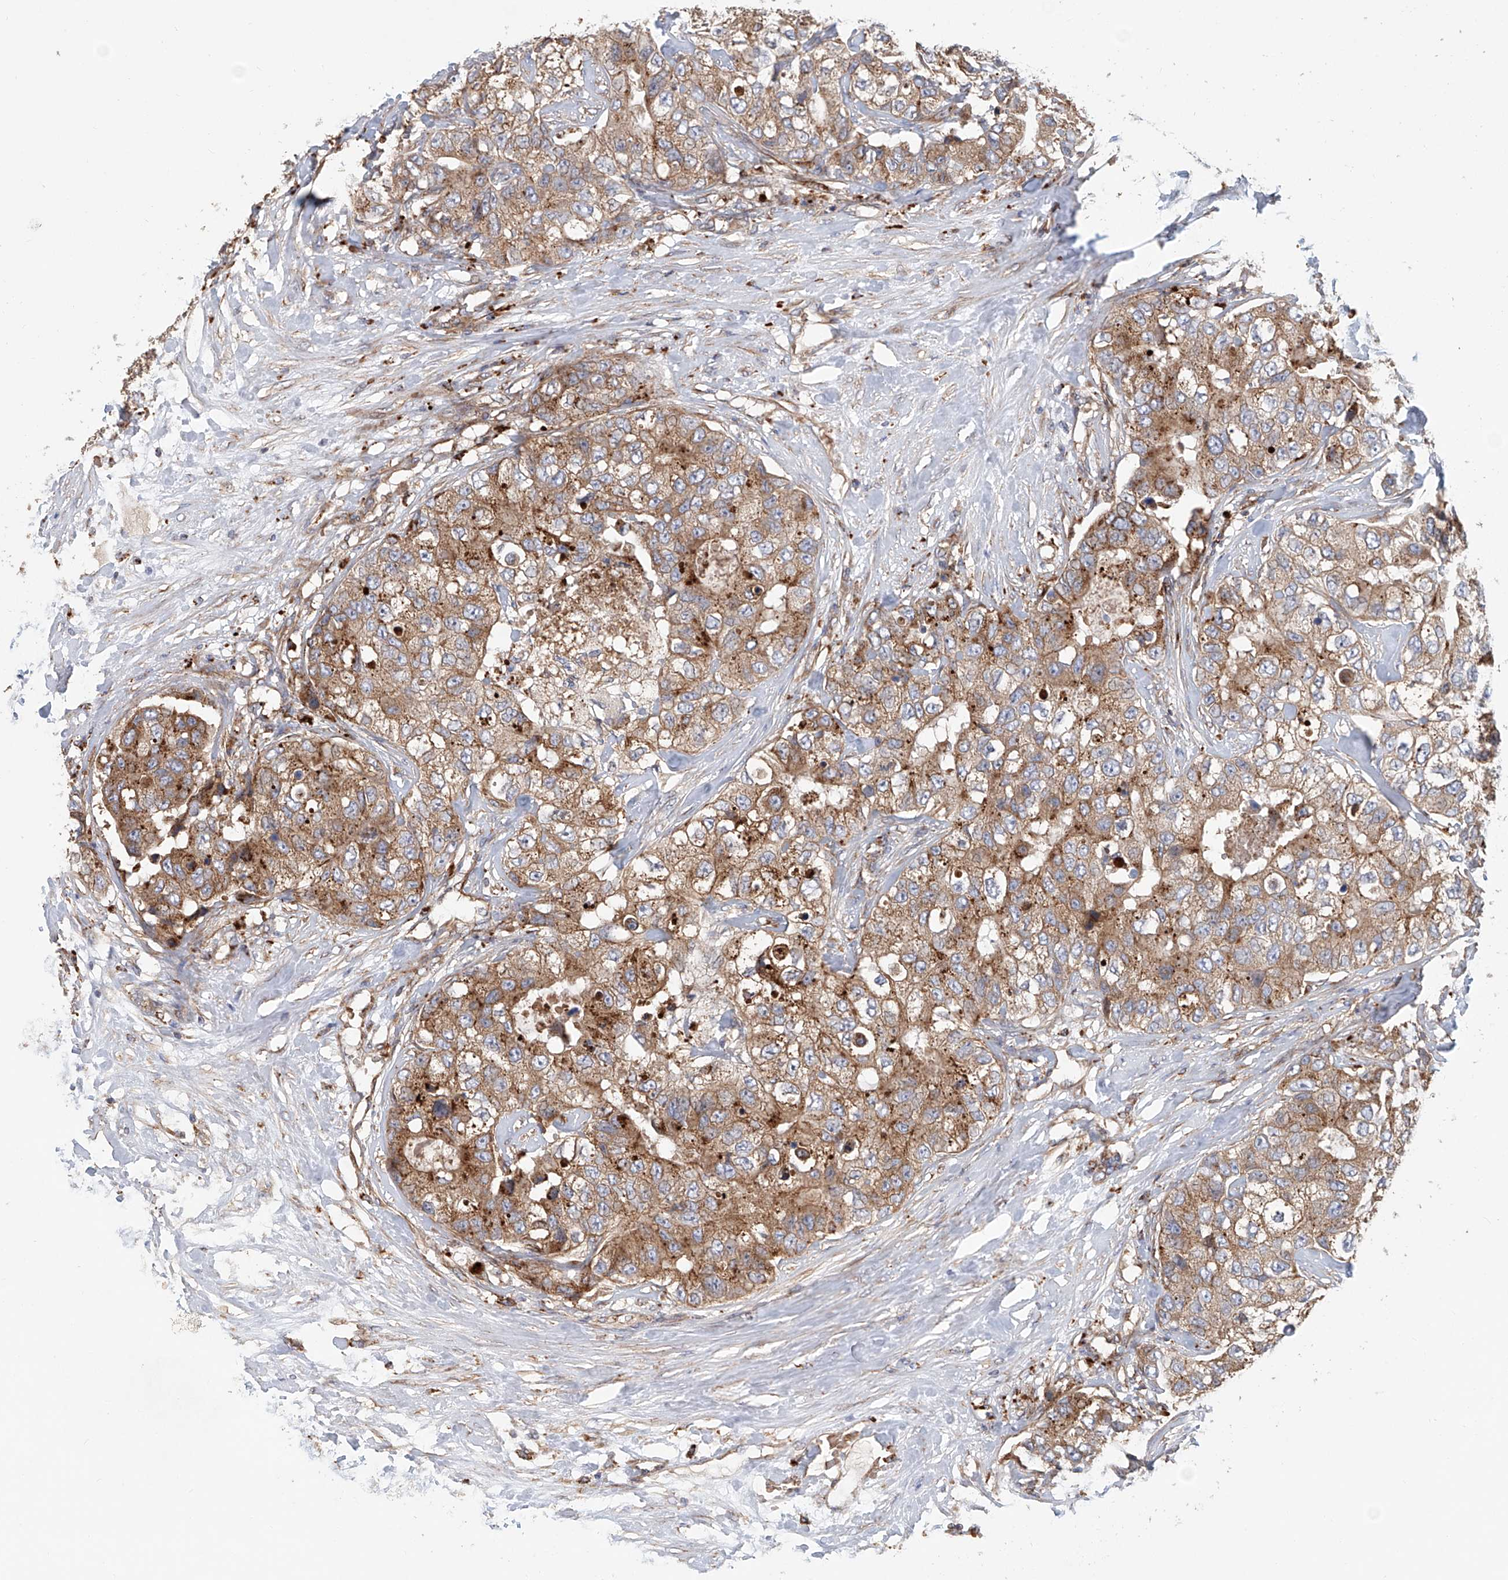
{"staining": {"intensity": "moderate", "quantity": ">75%", "location": "cytoplasmic/membranous"}, "tissue": "breast cancer", "cell_type": "Tumor cells", "image_type": "cancer", "snomed": [{"axis": "morphology", "description": "Duct carcinoma"}, {"axis": "topography", "description": "Breast"}], "caption": "Brown immunohistochemical staining in human breast cancer (infiltrating ductal carcinoma) exhibits moderate cytoplasmic/membranous expression in about >75% of tumor cells.", "gene": "HGSNAT", "patient": {"sex": "female", "age": 62}}